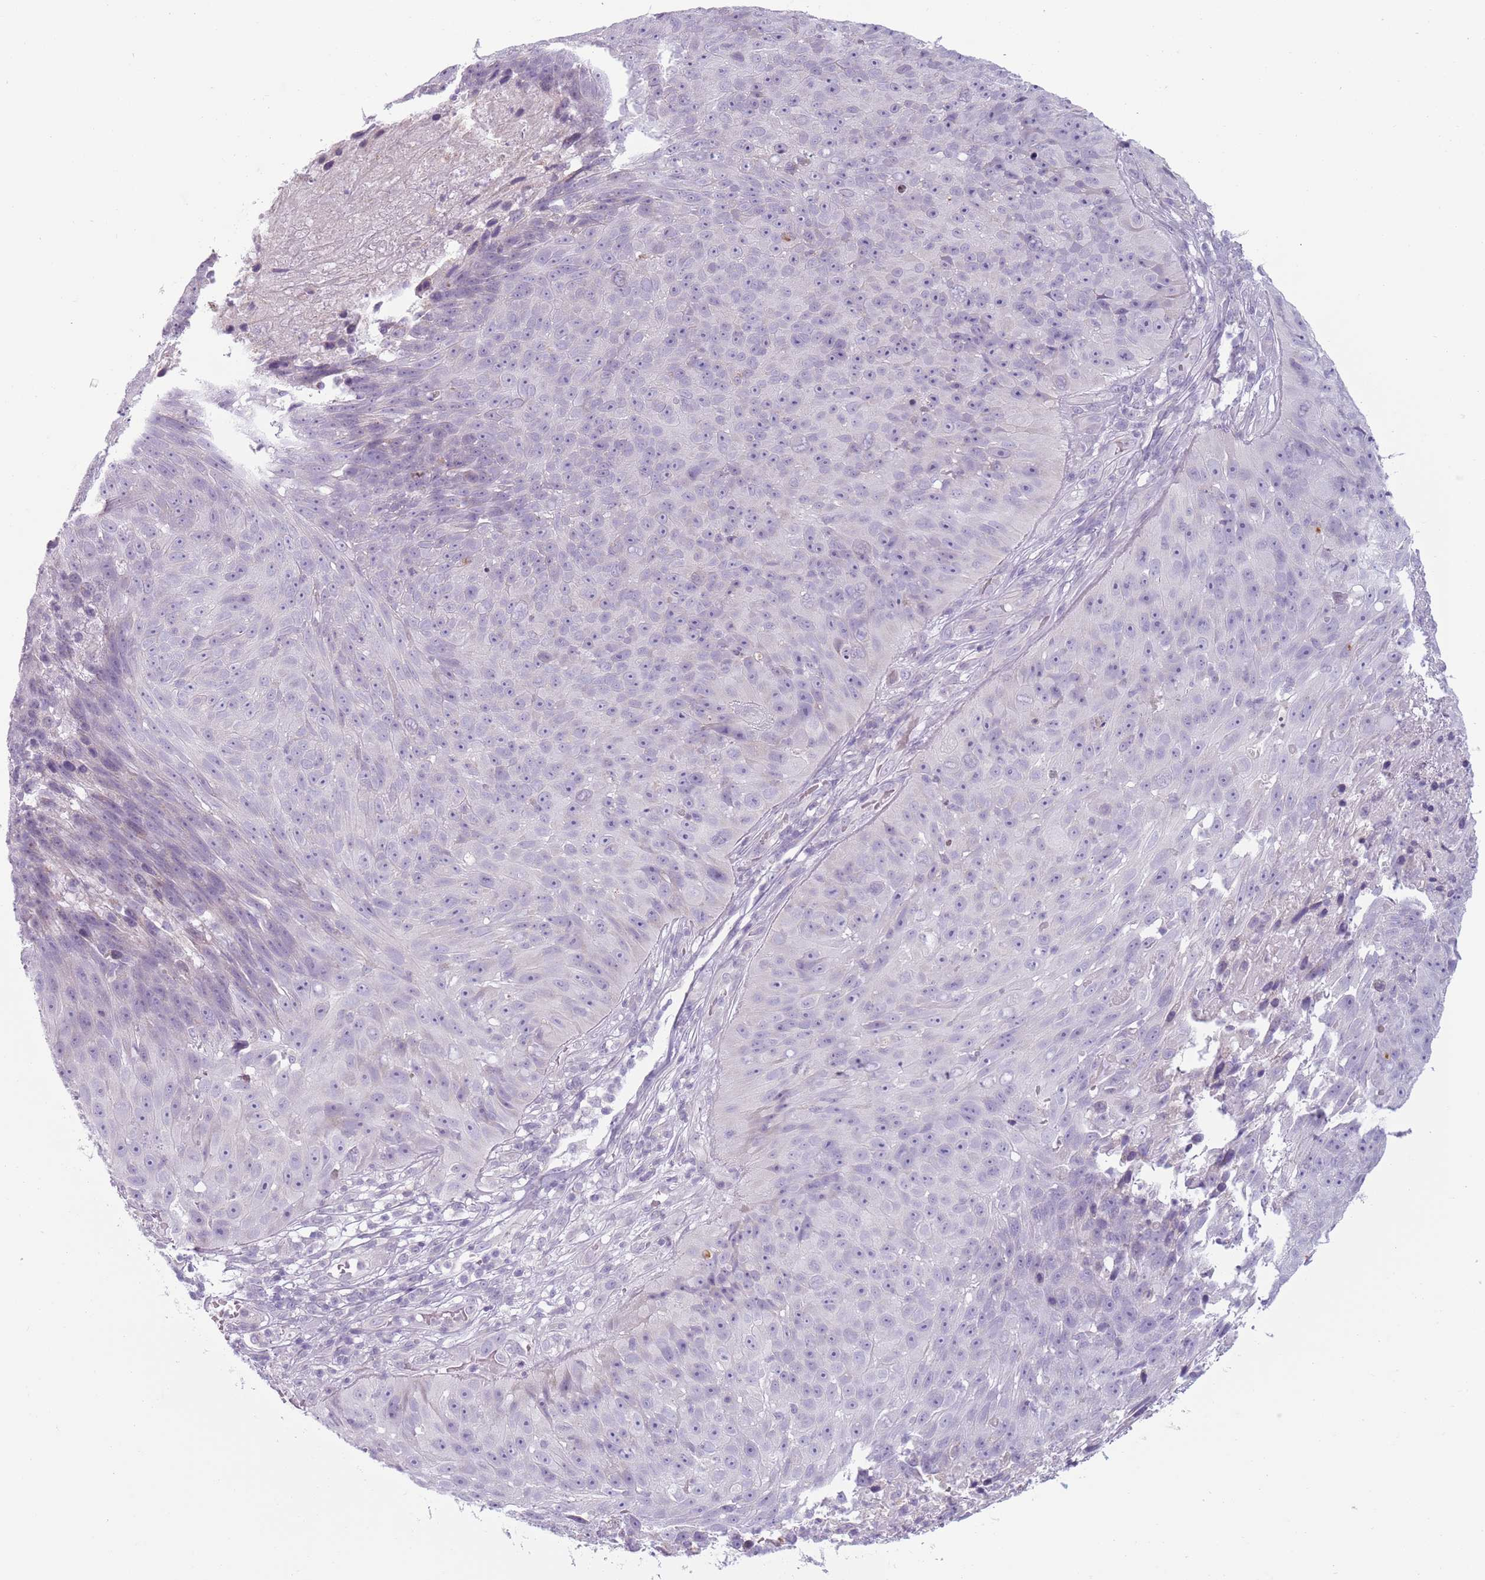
{"staining": {"intensity": "negative", "quantity": "none", "location": "none"}, "tissue": "skin cancer", "cell_type": "Tumor cells", "image_type": "cancer", "snomed": [{"axis": "morphology", "description": "Squamous cell carcinoma, NOS"}, {"axis": "topography", "description": "Skin"}], "caption": "Image shows no significant protein staining in tumor cells of squamous cell carcinoma (skin). (DAB immunohistochemistry visualized using brightfield microscopy, high magnification).", "gene": "MEGF8", "patient": {"sex": "female", "age": 87}}